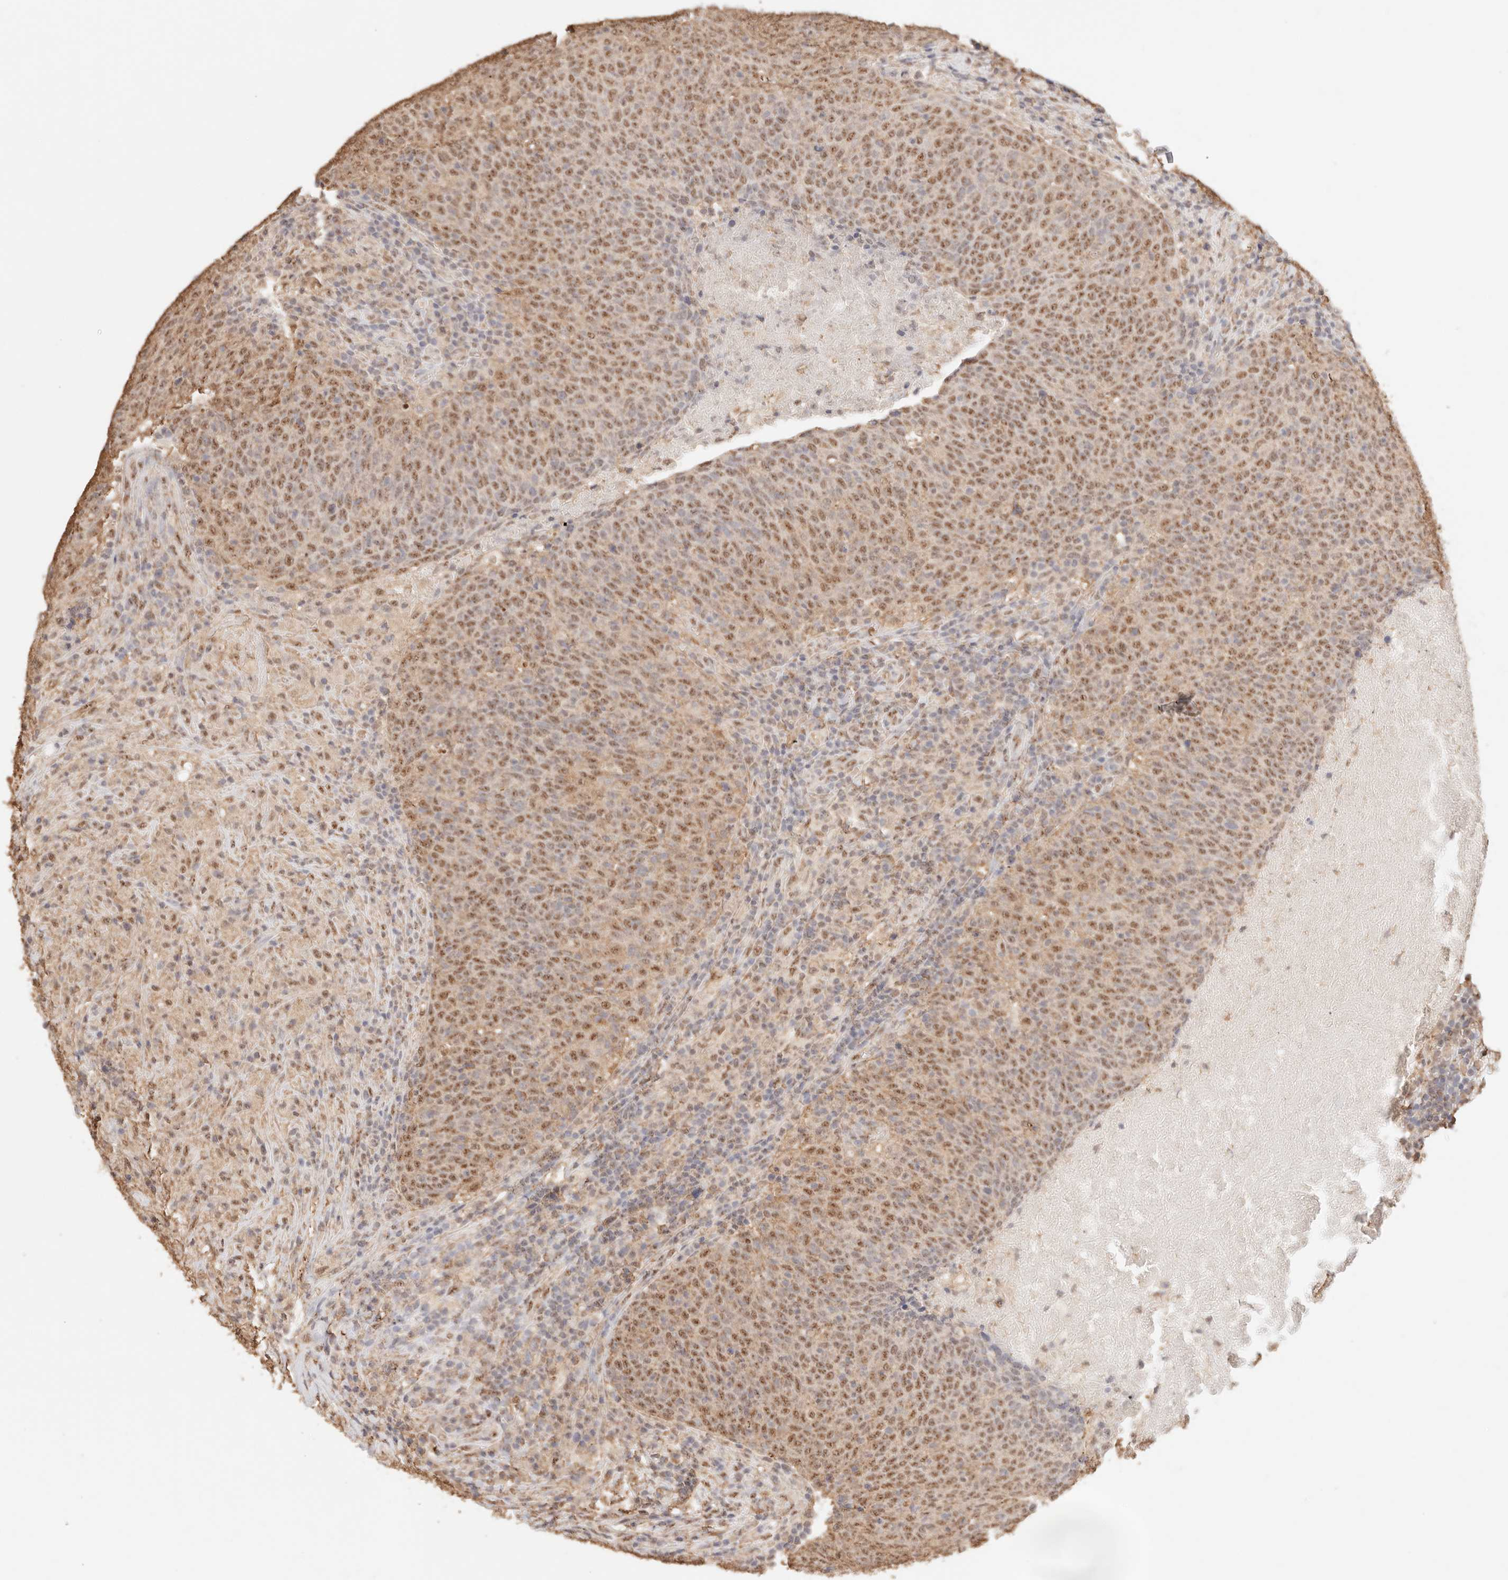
{"staining": {"intensity": "moderate", "quantity": ">75%", "location": "cytoplasmic/membranous,nuclear"}, "tissue": "head and neck cancer", "cell_type": "Tumor cells", "image_type": "cancer", "snomed": [{"axis": "morphology", "description": "Squamous cell carcinoma, NOS"}, {"axis": "morphology", "description": "Squamous cell carcinoma, metastatic, NOS"}, {"axis": "topography", "description": "Lymph node"}, {"axis": "topography", "description": "Head-Neck"}], "caption": "Brown immunohistochemical staining in head and neck squamous cell carcinoma displays moderate cytoplasmic/membranous and nuclear staining in about >75% of tumor cells. The protein of interest is stained brown, and the nuclei are stained in blue (DAB IHC with brightfield microscopy, high magnification).", "gene": "IL1R2", "patient": {"sex": "male", "age": 62}}